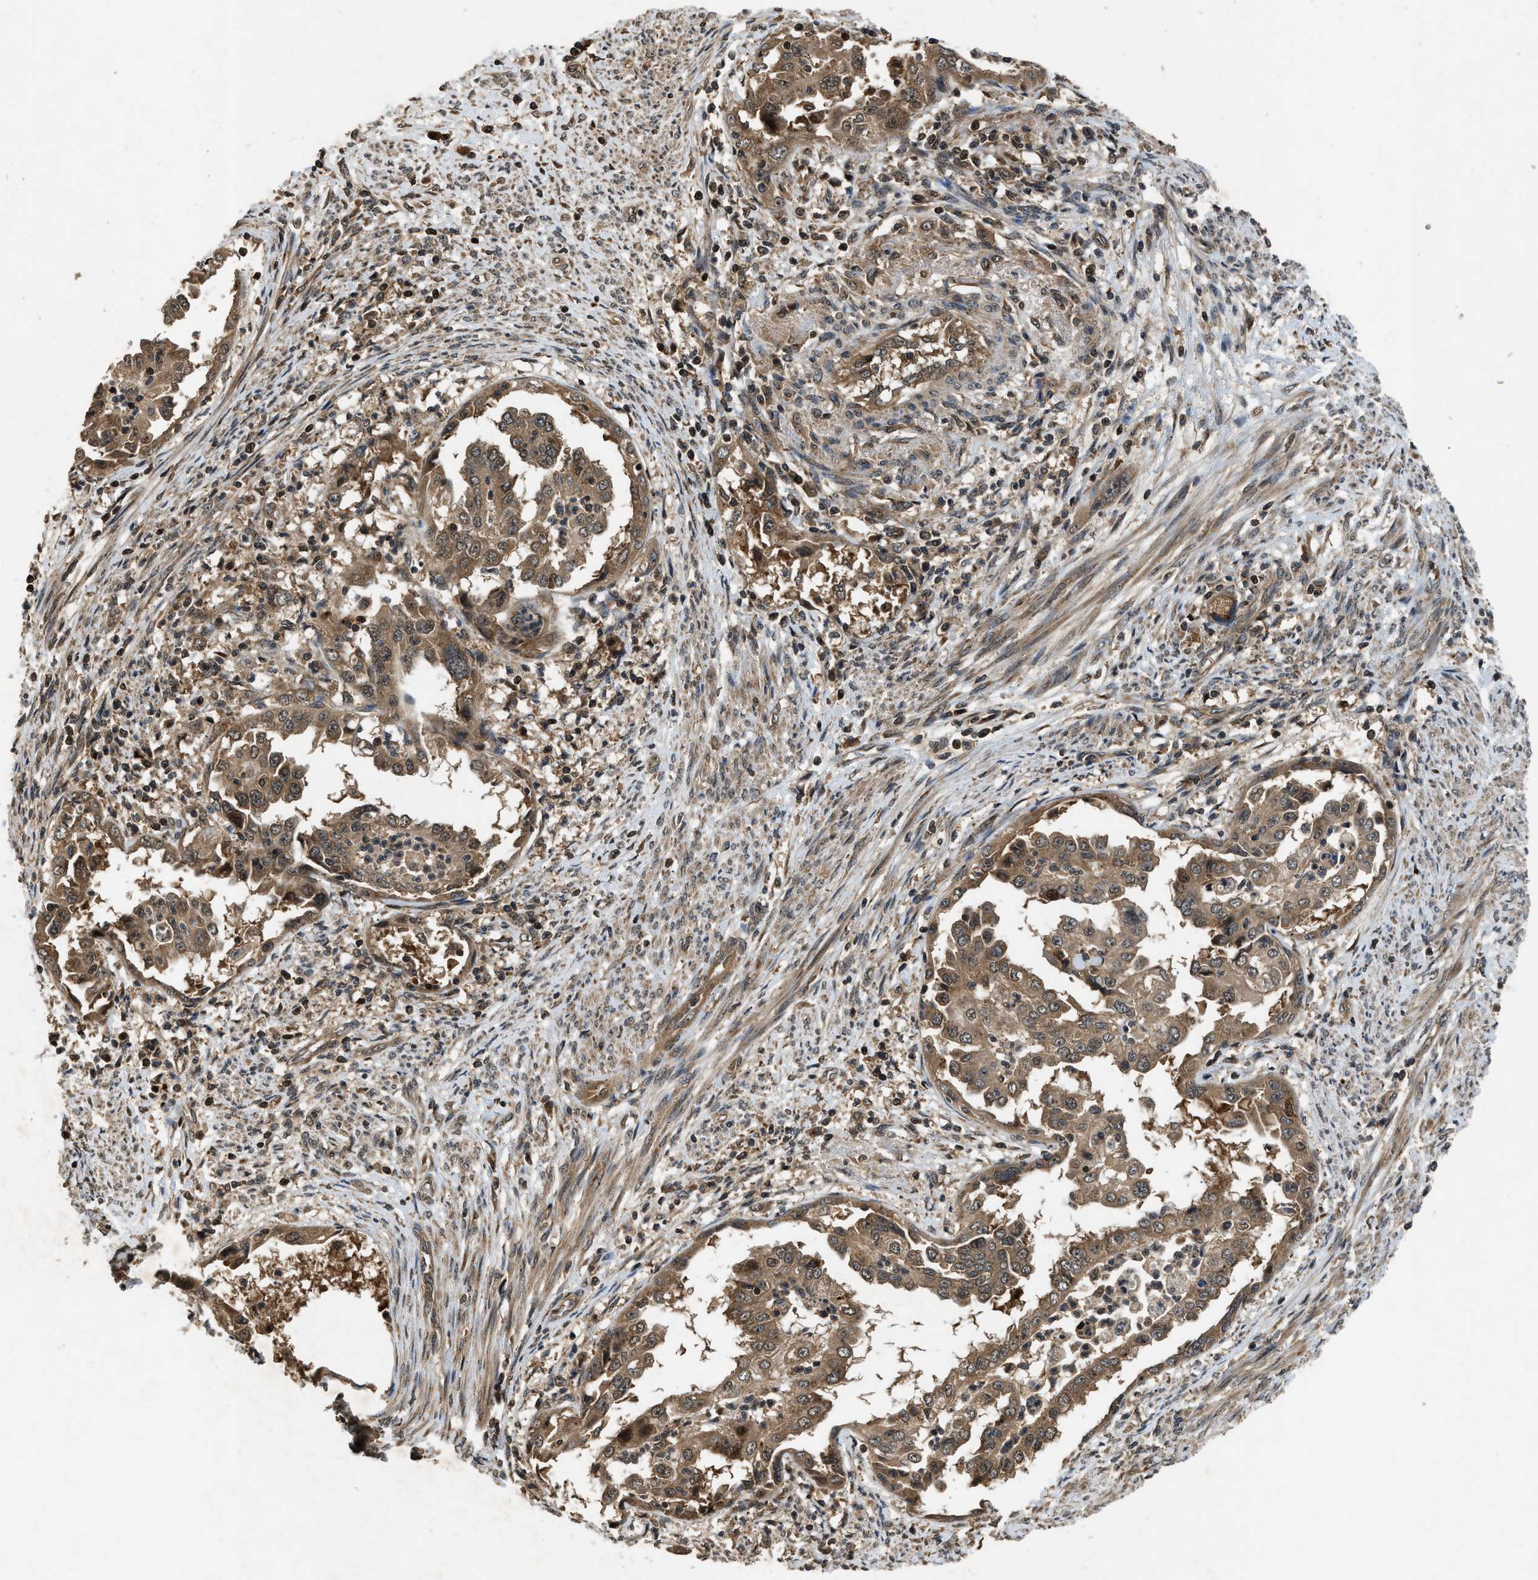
{"staining": {"intensity": "moderate", "quantity": ">75%", "location": "cytoplasmic/membranous"}, "tissue": "endometrial cancer", "cell_type": "Tumor cells", "image_type": "cancer", "snomed": [{"axis": "morphology", "description": "Adenocarcinoma, NOS"}, {"axis": "topography", "description": "Endometrium"}], "caption": "Endometrial adenocarcinoma stained with a brown dye exhibits moderate cytoplasmic/membranous positive staining in about >75% of tumor cells.", "gene": "RPS6KB1", "patient": {"sex": "female", "age": 85}}